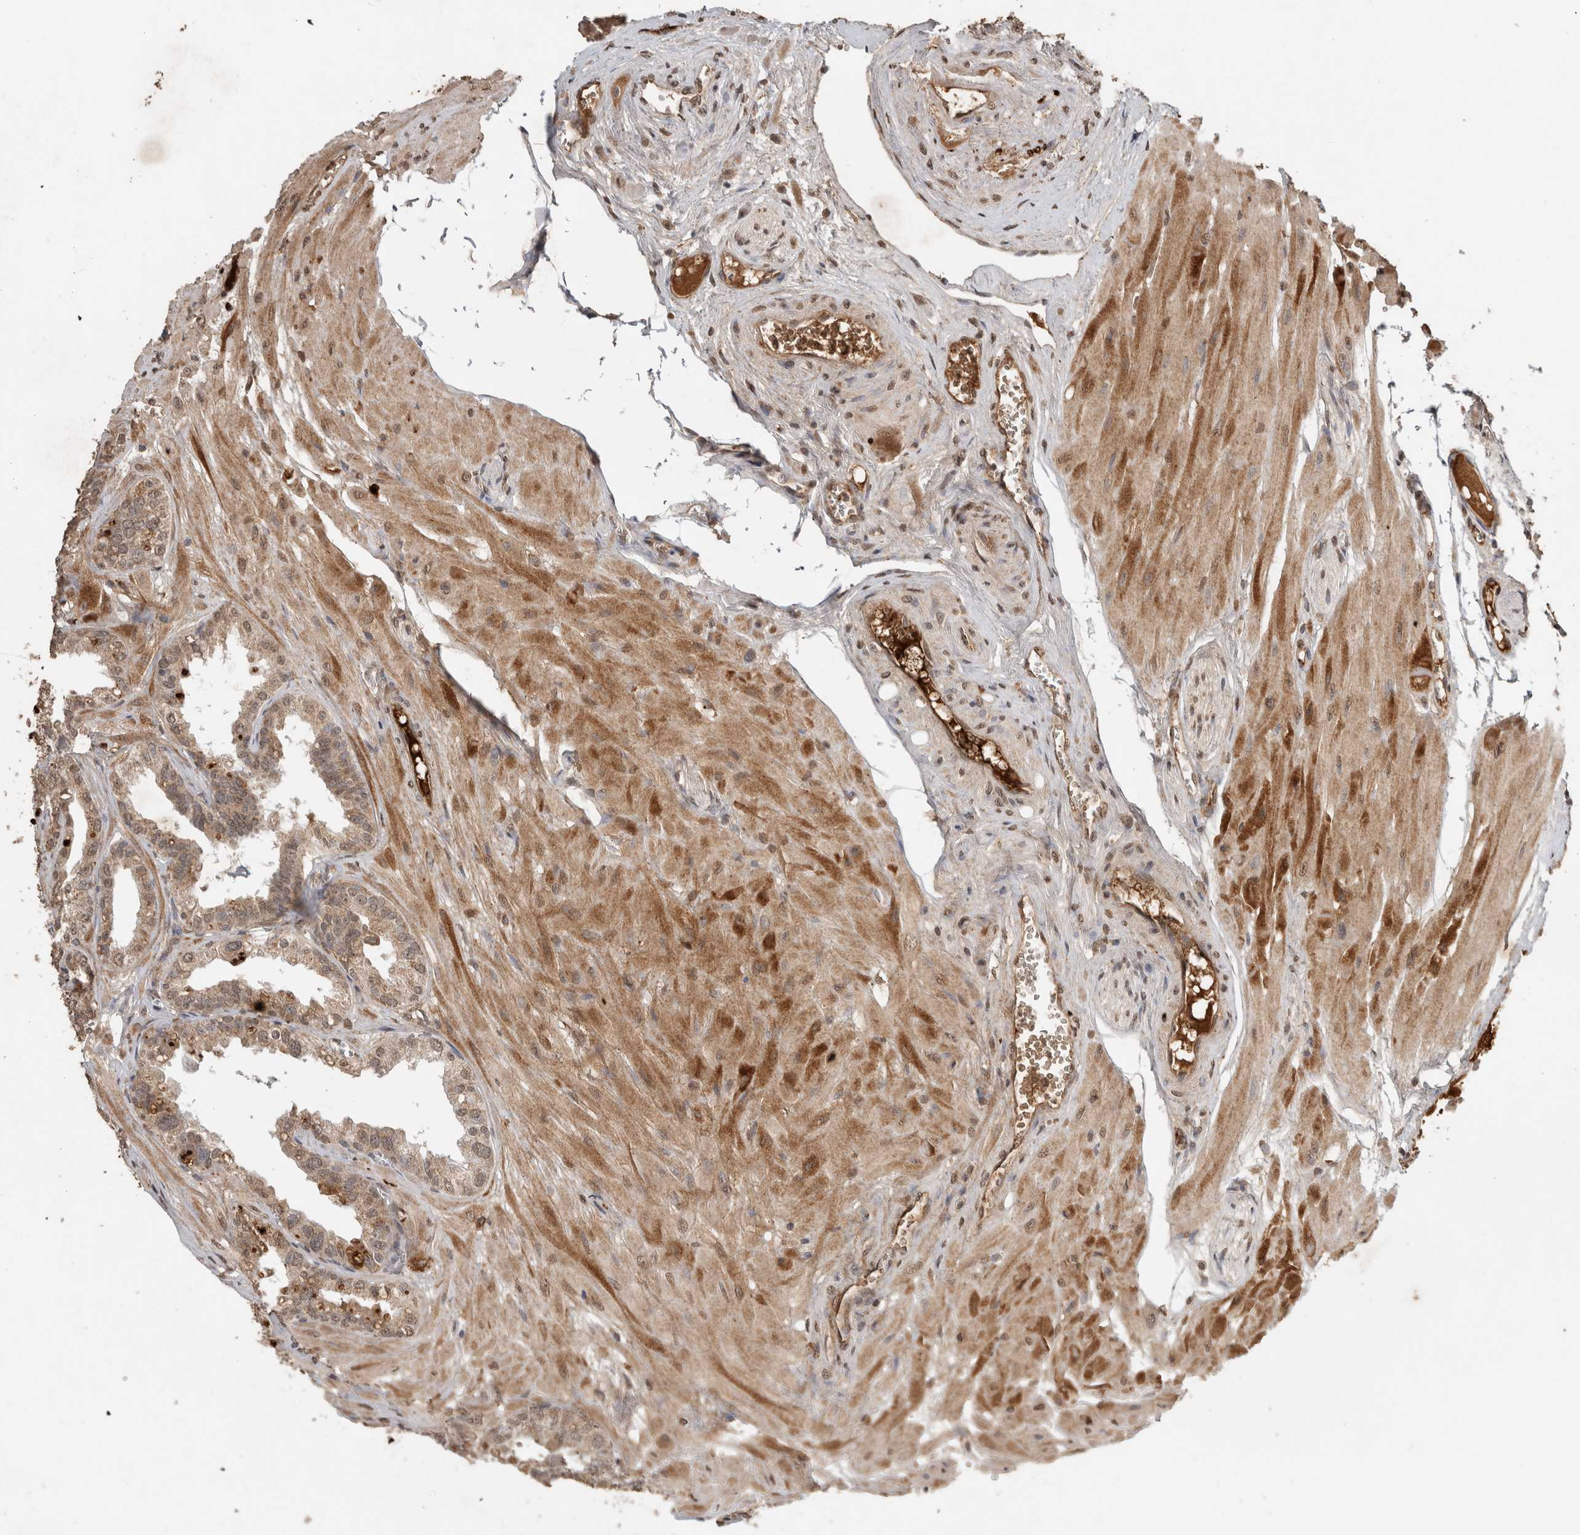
{"staining": {"intensity": "moderate", "quantity": ">75%", "location": "cytoplasmic/membranous,nuclear"}, "tissue": "seminal vesicle", "cell_type": "Glandular cells", "image_type": "normal", "snomed": [{"axis": "morphology", "description": "Normal tissue, NOS"}, {"axis": "topography", "description": "Prostate"}, {"axis": "topography", "description": "Seminal veicle"}], "caption": "Benign seminal vesicle displays moderate cytoplasmic/membranous,nuclear expression in approximately >75% of glandular cells.", "gene": "FAM3A", "patient": {"sex": "male", "age": 51}}